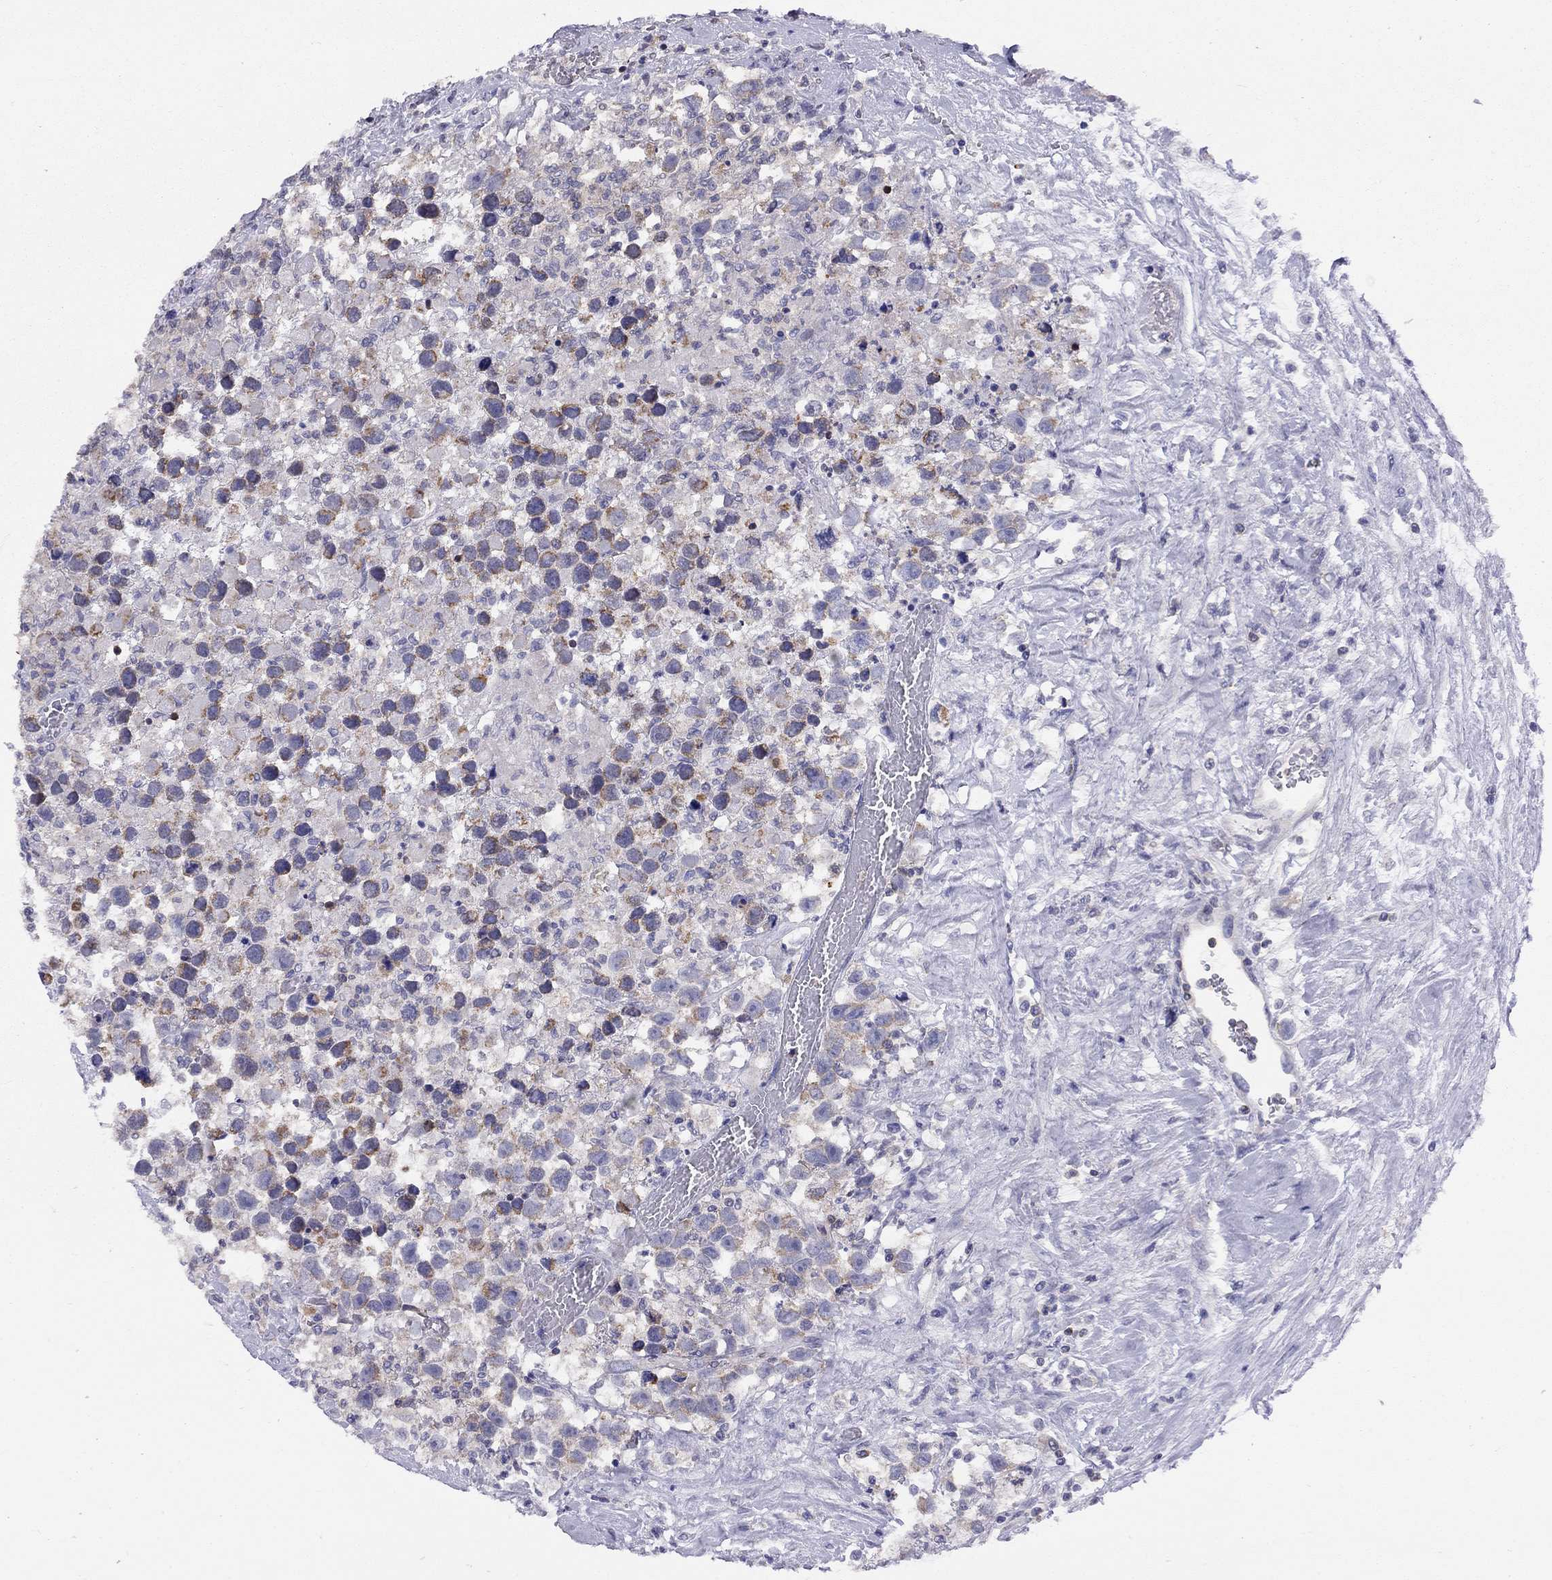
{"staining": {"intensity": "weak", "quantity": "<25%", "location": "cytoplasmic/membranous"}, "tissue": "testis cancer", "cell_type": "Tumor cells", "image_type": "cancer", "snomed": [{"axis": "morphology", "description": "Seminoma, NOS"}, {"axis": "topography", "description": "Testis"}], "caption": "Immunohistochemical staining of testis cancer reveals no significant staining in tumor cells. The staining was performed using DAB (3,3'-diaminobenzidine) to visualize the protein expression in brown, while the nuclei were stained in blue with hematoxylin (Magnification: 20x).", "gene": "CITED1", "patient": {"sex": "male", "age": 43}}